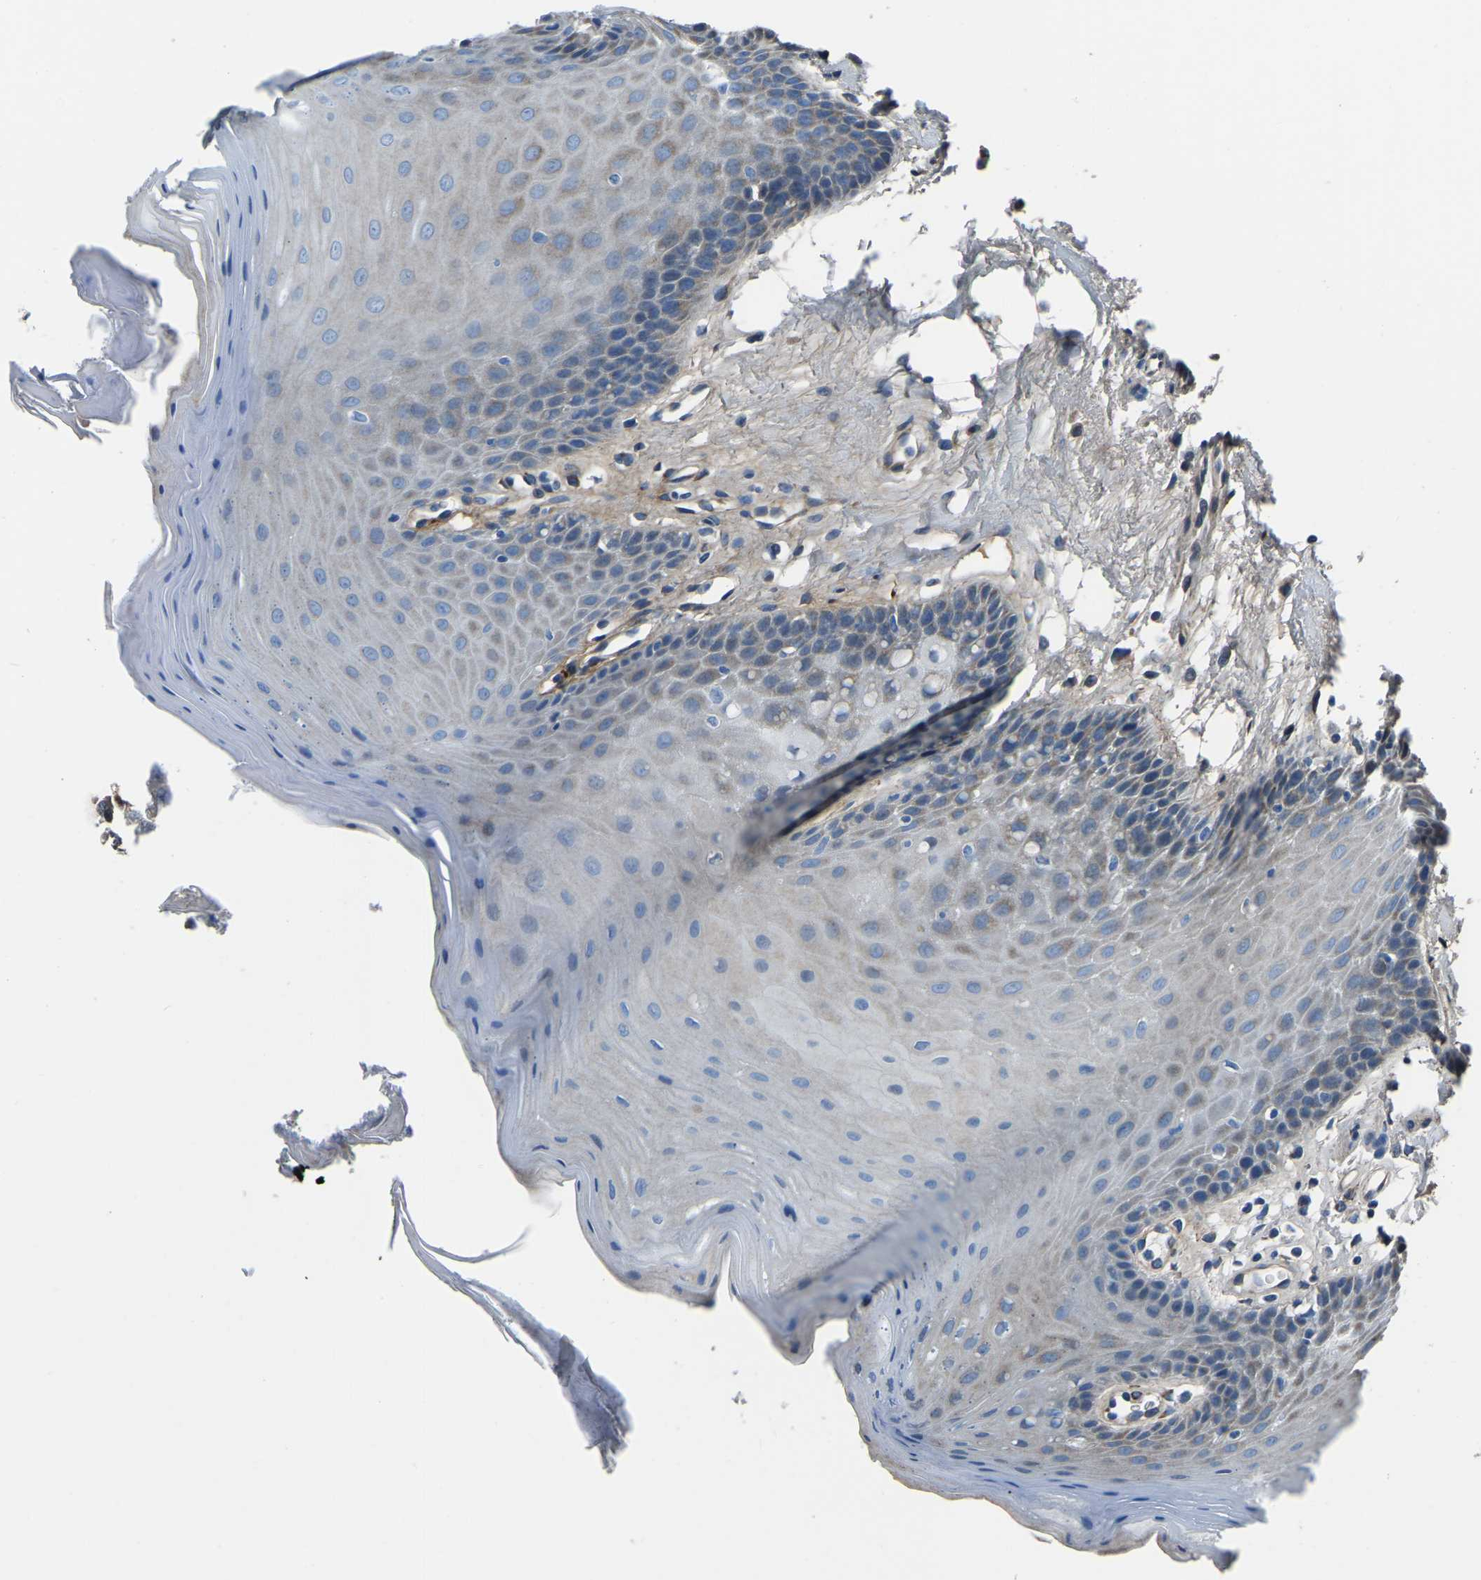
{"staining": {"intensity": "weak", "quantity": "<25%", "location": "cytoplasmic/membranous"}, "tissue": "oral mucosa", "cell_type": "Squamous epithelial cells", "image_type": "normal", "snomed": [{"axis": "morphology", "description": "Normal tissue, NOS"}, {"axis": "morphology", "description": "Squamous cell carcinoma, NOS"}, {"axis": "topography", "description": "Oral tissue"}, {"axis": "topography", "description": "Head-Neck"}], "caption": "DAB immunohistochemical staining of normal human oral mucosa reveals no significant positivity in squamous epithelial cells. (Immunohistochemistry, brightfield microscopy, high magnification).", "gene": "COL3A1", "patient": {"sex": "male", "age": 71}}